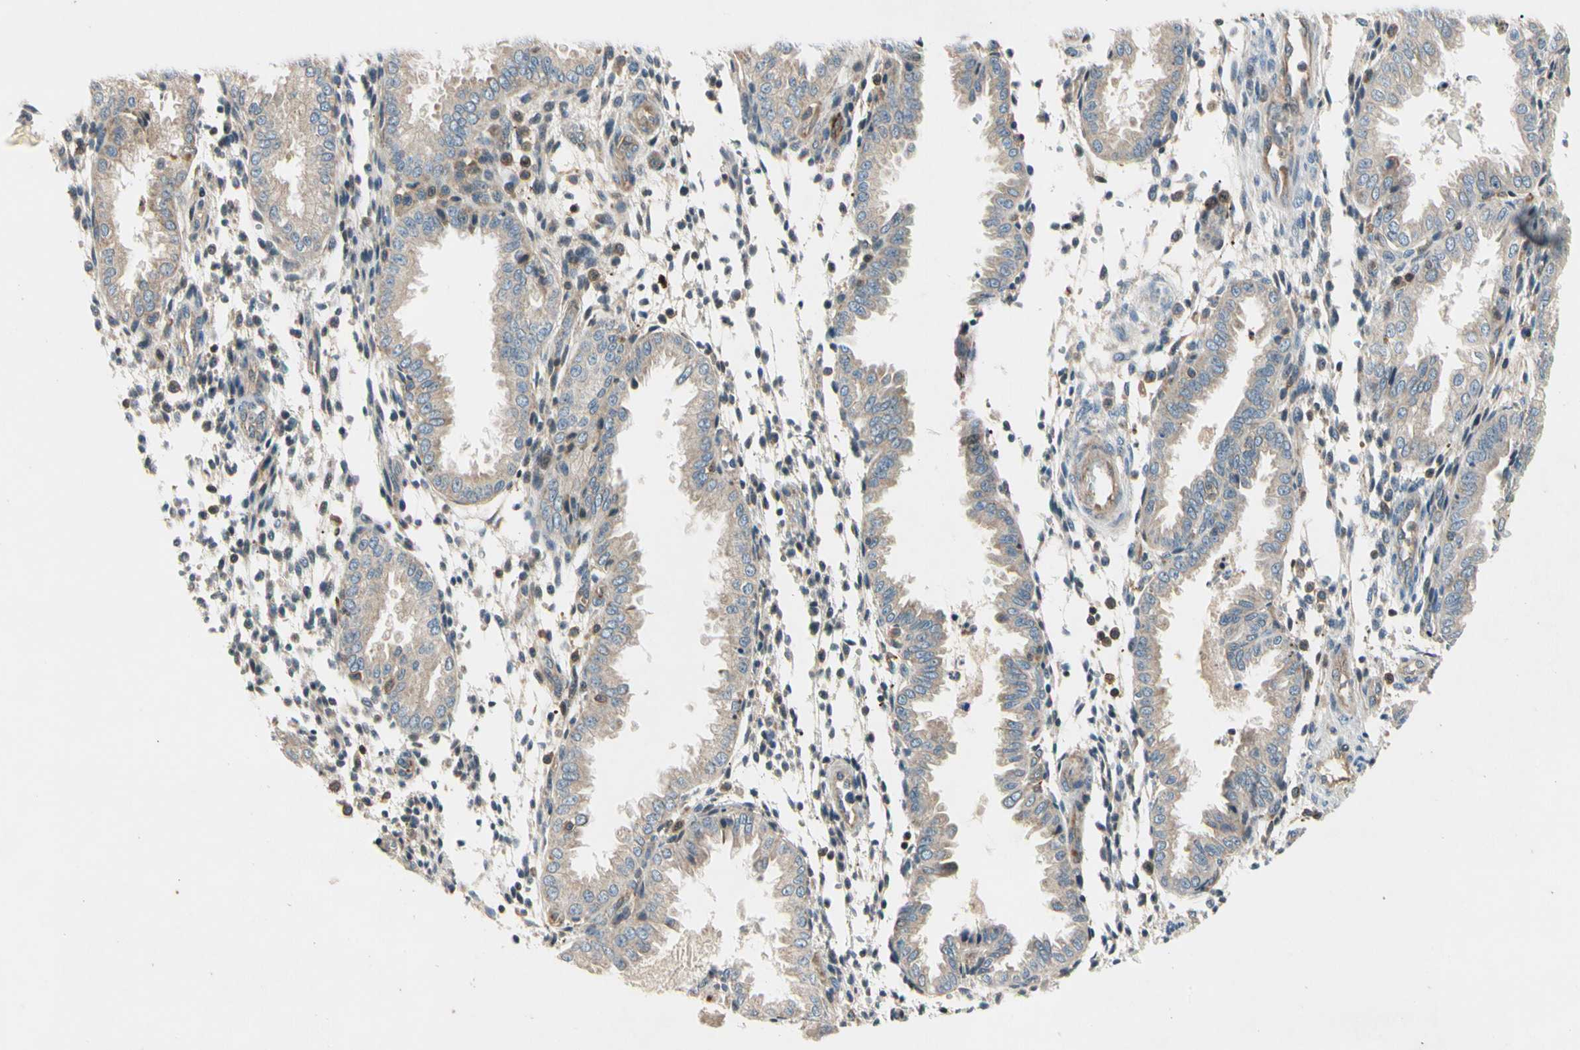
{"staining": {"intensity": "weak", "quantity": "<25%", "location": "cytoplasmic/membranous"}, "tissue": "endometrium", "cell_type": "Cells in endometrial stroma", "image_type": "normal", "snomed": [{"axis": "morphology", "description": "Normal tissue, NOS"}, {"axis": "topography", "description": "Endometrium"}], "caption": "A photomicrograph of human endometrium is negative for staining in cells in endometrial stroma. (DAB (3,3'-diaminobenzidine) immunohistochemistry with hematoxylin counter stain).", "gene": "CDH6", "patient": {"sex": "female", "age": 33}}